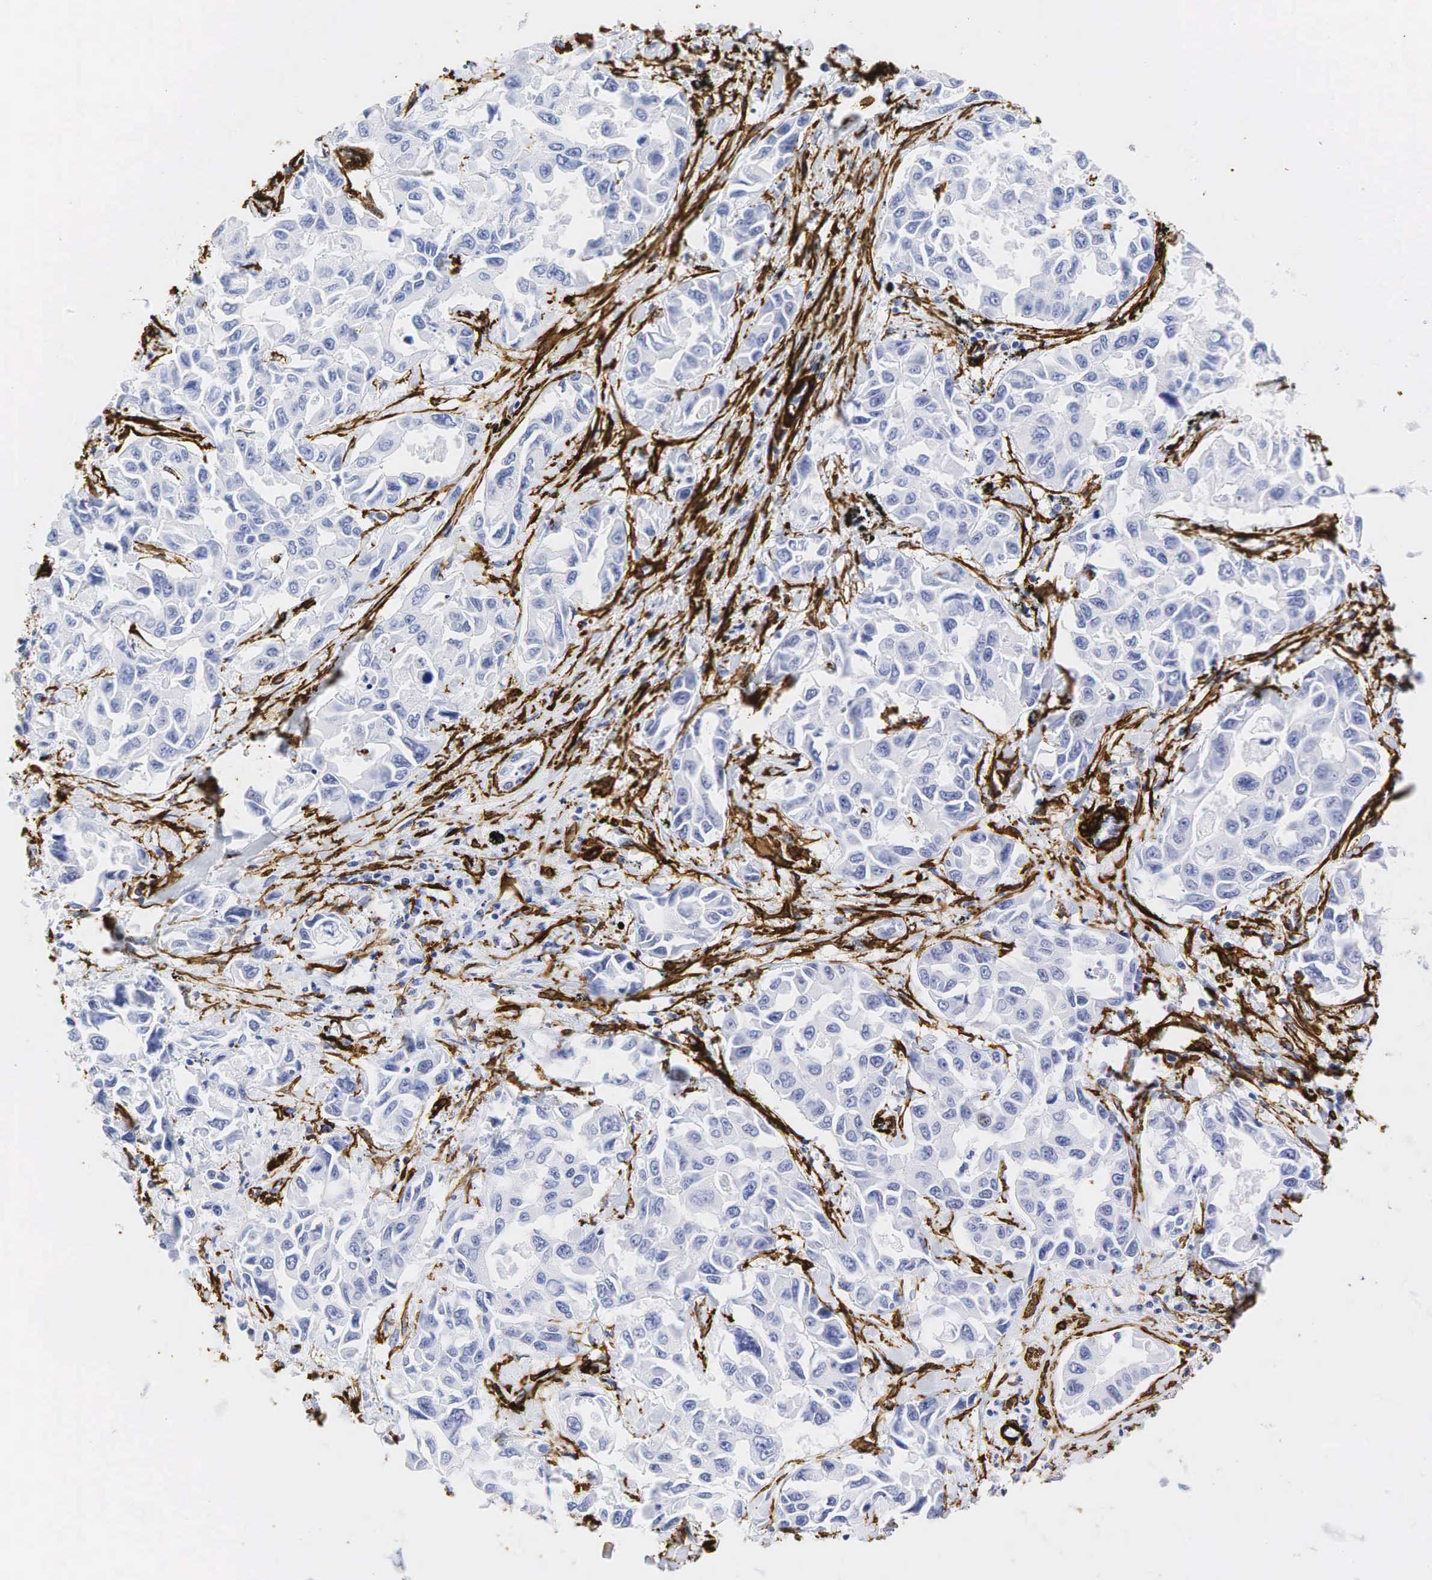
{"staining": {"intensity": "negative", "quantity": "none", "location": "none"}, "tissue": "lung cancer", "cell_type": "Tumor cells", "image_type": "cancer", "snomed": [{"axis": "morphology", "description": "Adenocarcinoma, NOS"}, {"axis": "topography", "description": "Lung"}], "caption": "An immunohistochemistry micrograph of lung cancer is shown. There is no staining in tumor cells of lung cancer.", "gene": "ACTA2", "patient": {"sex": "male", "age": 64}}